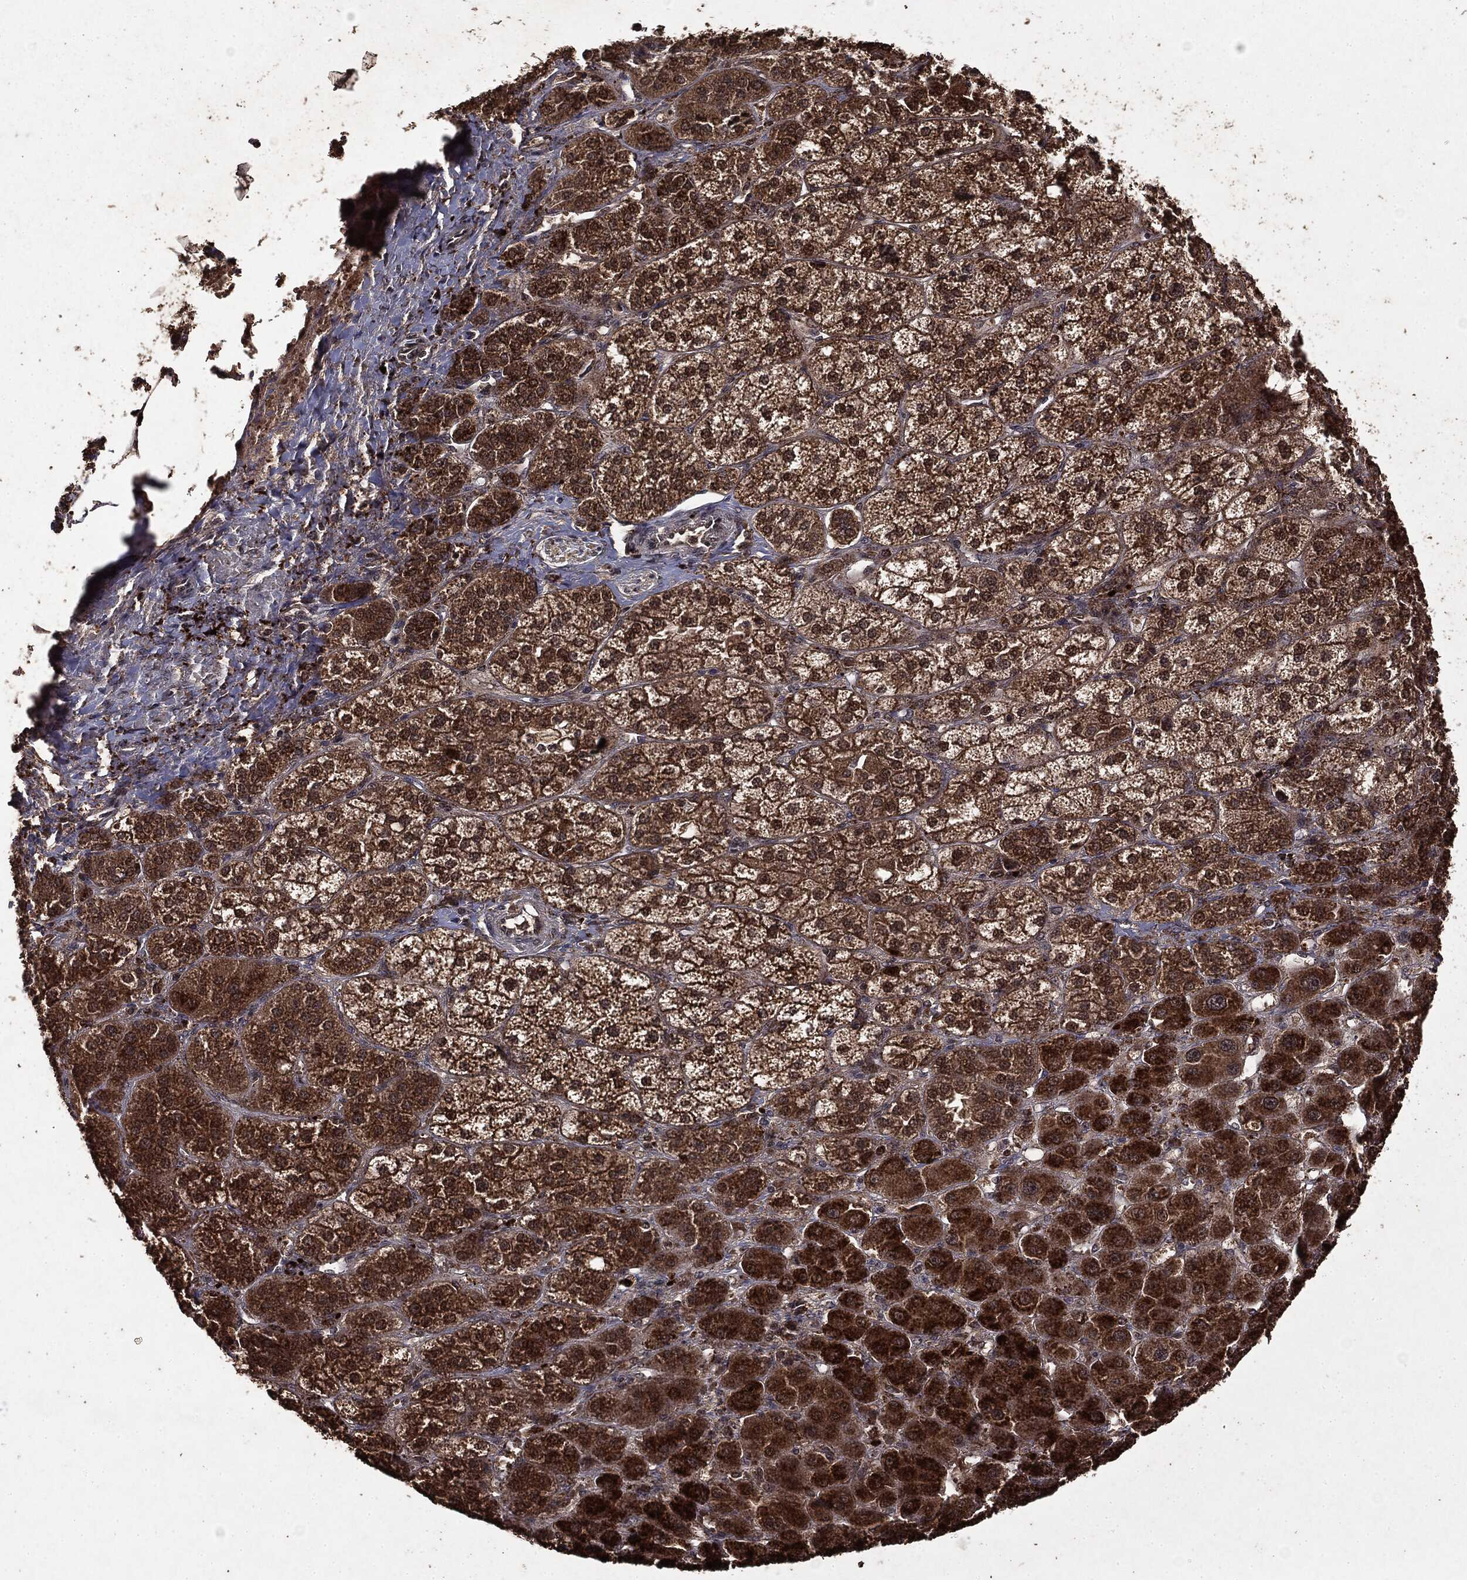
{"staining": {"intensity": "strong", "quantity": ">75%", "location": "cytoplasmic/membranous"}, "tissue": "adrenal gland", "cell_type": "Glandular cells", "image_type": "normal", "snomed": [{"axis": "morphology", "description": "Normal tissue, NOS"}, {"axis": "topography", "description": "Adrenal gland"}], "caption": "Protein staining of unremarkable adrenal gland exhibits strong cytoplasmic/membranous positivity in about >75% of glandular cells. The staining was performed using DAB (3,3'-diaminobenzidine) to visualize the protein expression in brown, while the nuclei were stained in blue with hematoxylin (Magnification: 20x).", "gene": "MTOR", "patient": {"sex": "male", "age": 70}}